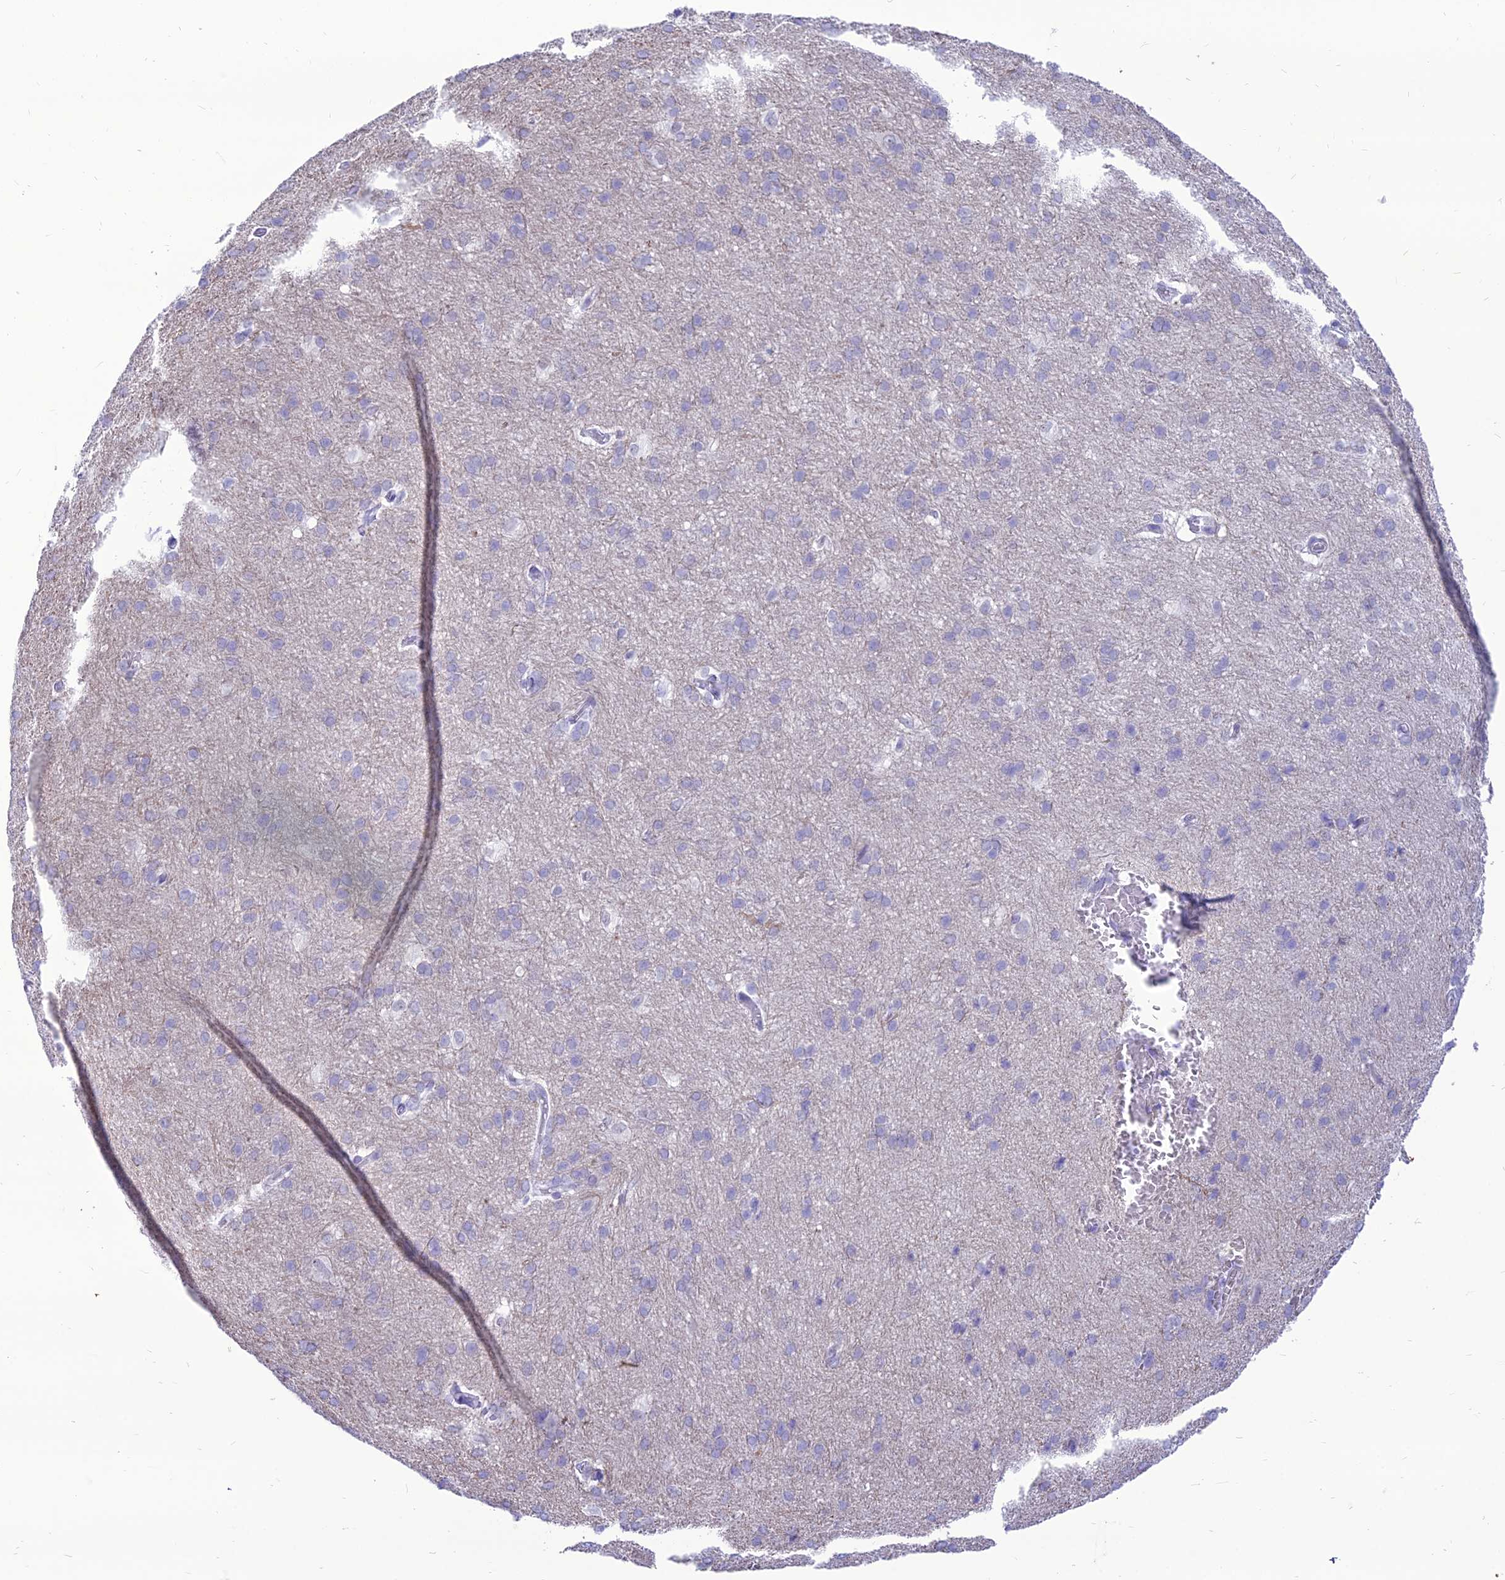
{"staining": {"intensity": "negative", "quantity": "none", "location": "none"}, "tissue": "cerebral cortex", "cell_type": "Endothelial cells", "image_type": "normal", "snomed": [{"axis": "morphology", "description": "Normal tissue, NOS"}, {"axis": "topography", "description": "Cerebral cortex"}], "caption": "The histopathology image shows no staining of endothelial cells in unremarkable cerebral cortex.", "gene": "DHX40", "patient": {"sex": "male", "age": 62}}